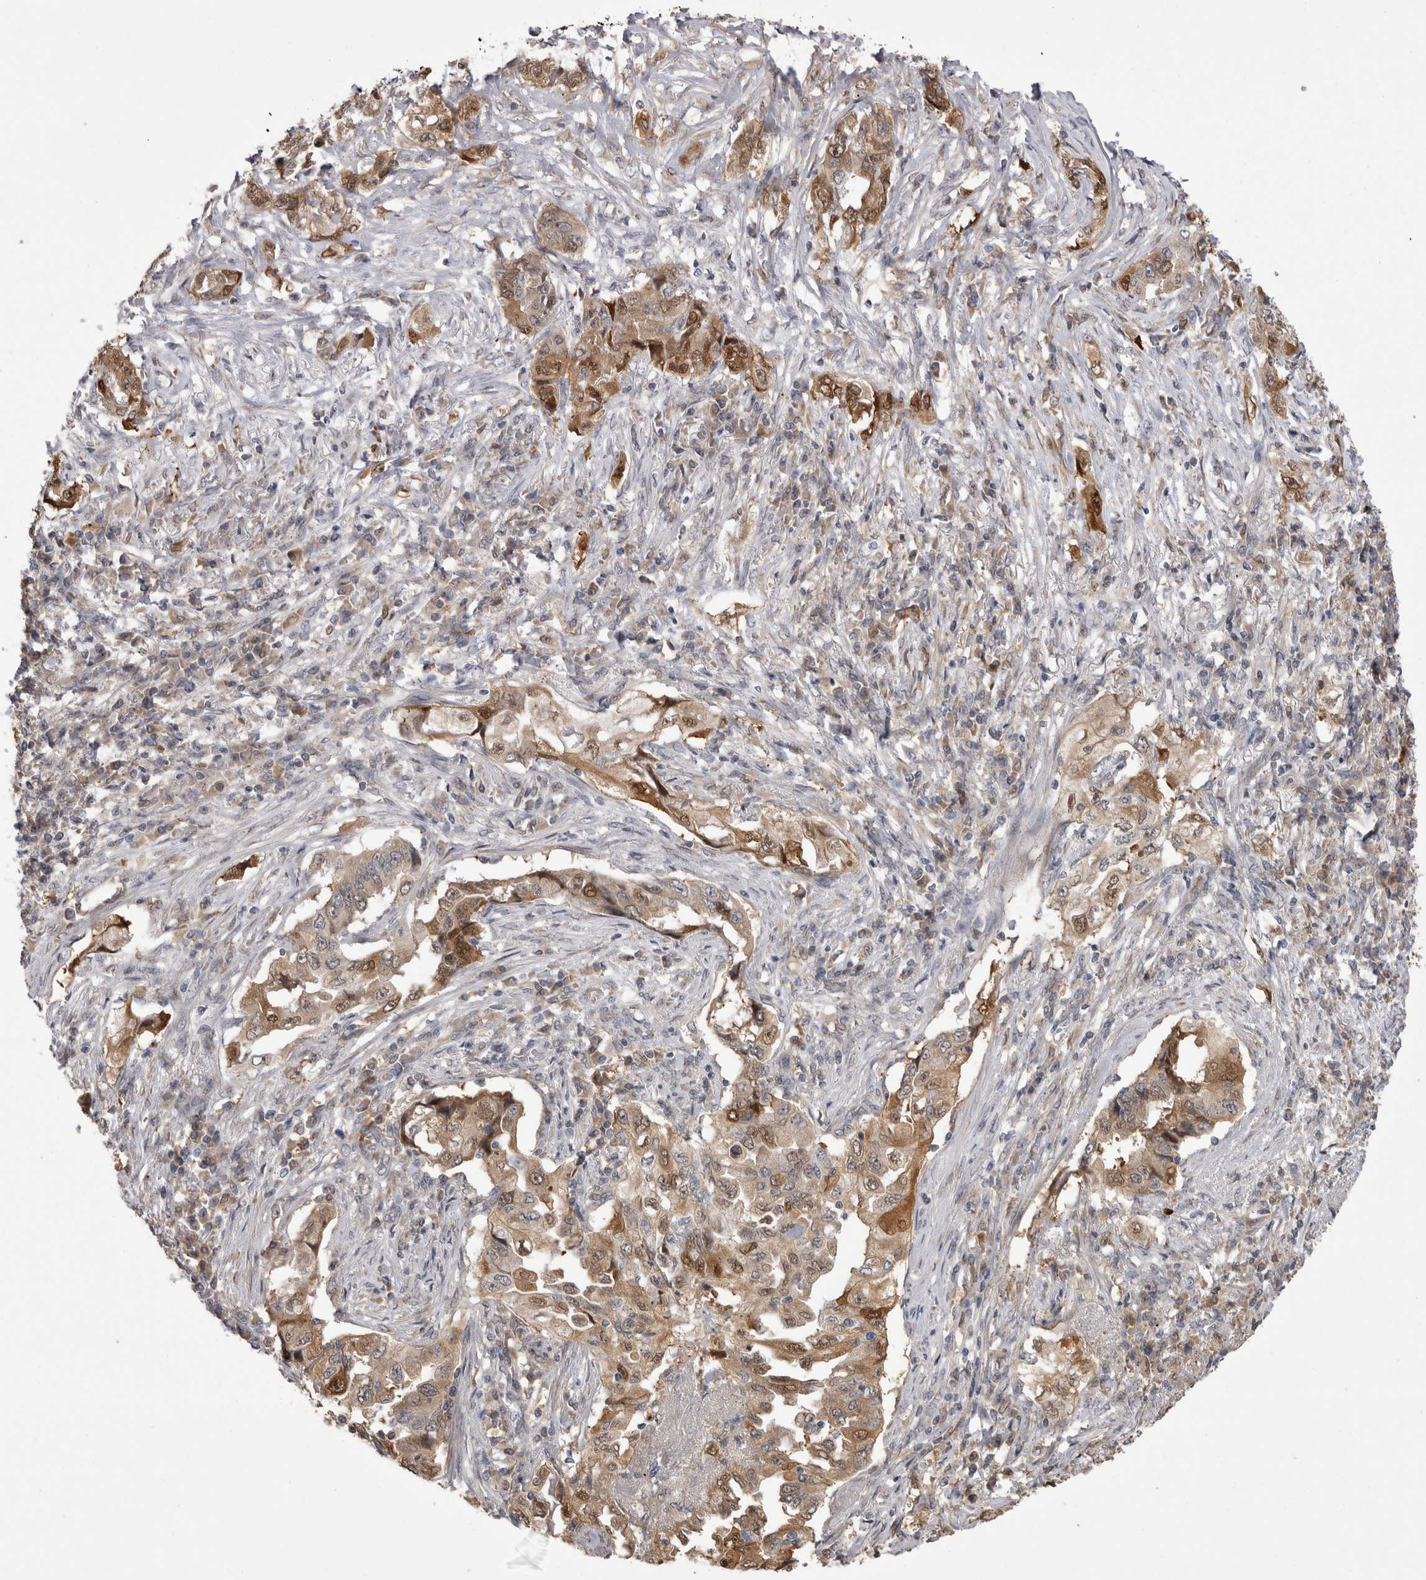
{"staining": {"intensity": "moderate", "quantity": ">75%", "location": "cytoplasmic/membranous,nuclear"}, "tissue": "lung cancer", "cell_type": "Tumor cells", "image_type": "cancer", "snomed": [{"axis": "morphology", "description": "Adenocarcinoma, NOS"}, {"axis": "topography", "description": "Lung"}], "caption": "Protein analysis of lung cancer tissue exhibits moderate cytoplasmic/membranous and nuclear positivity in about >75% of tumor cells.", "gene": "CHIC2", "patient": {"sex": "female", "age": 51}}